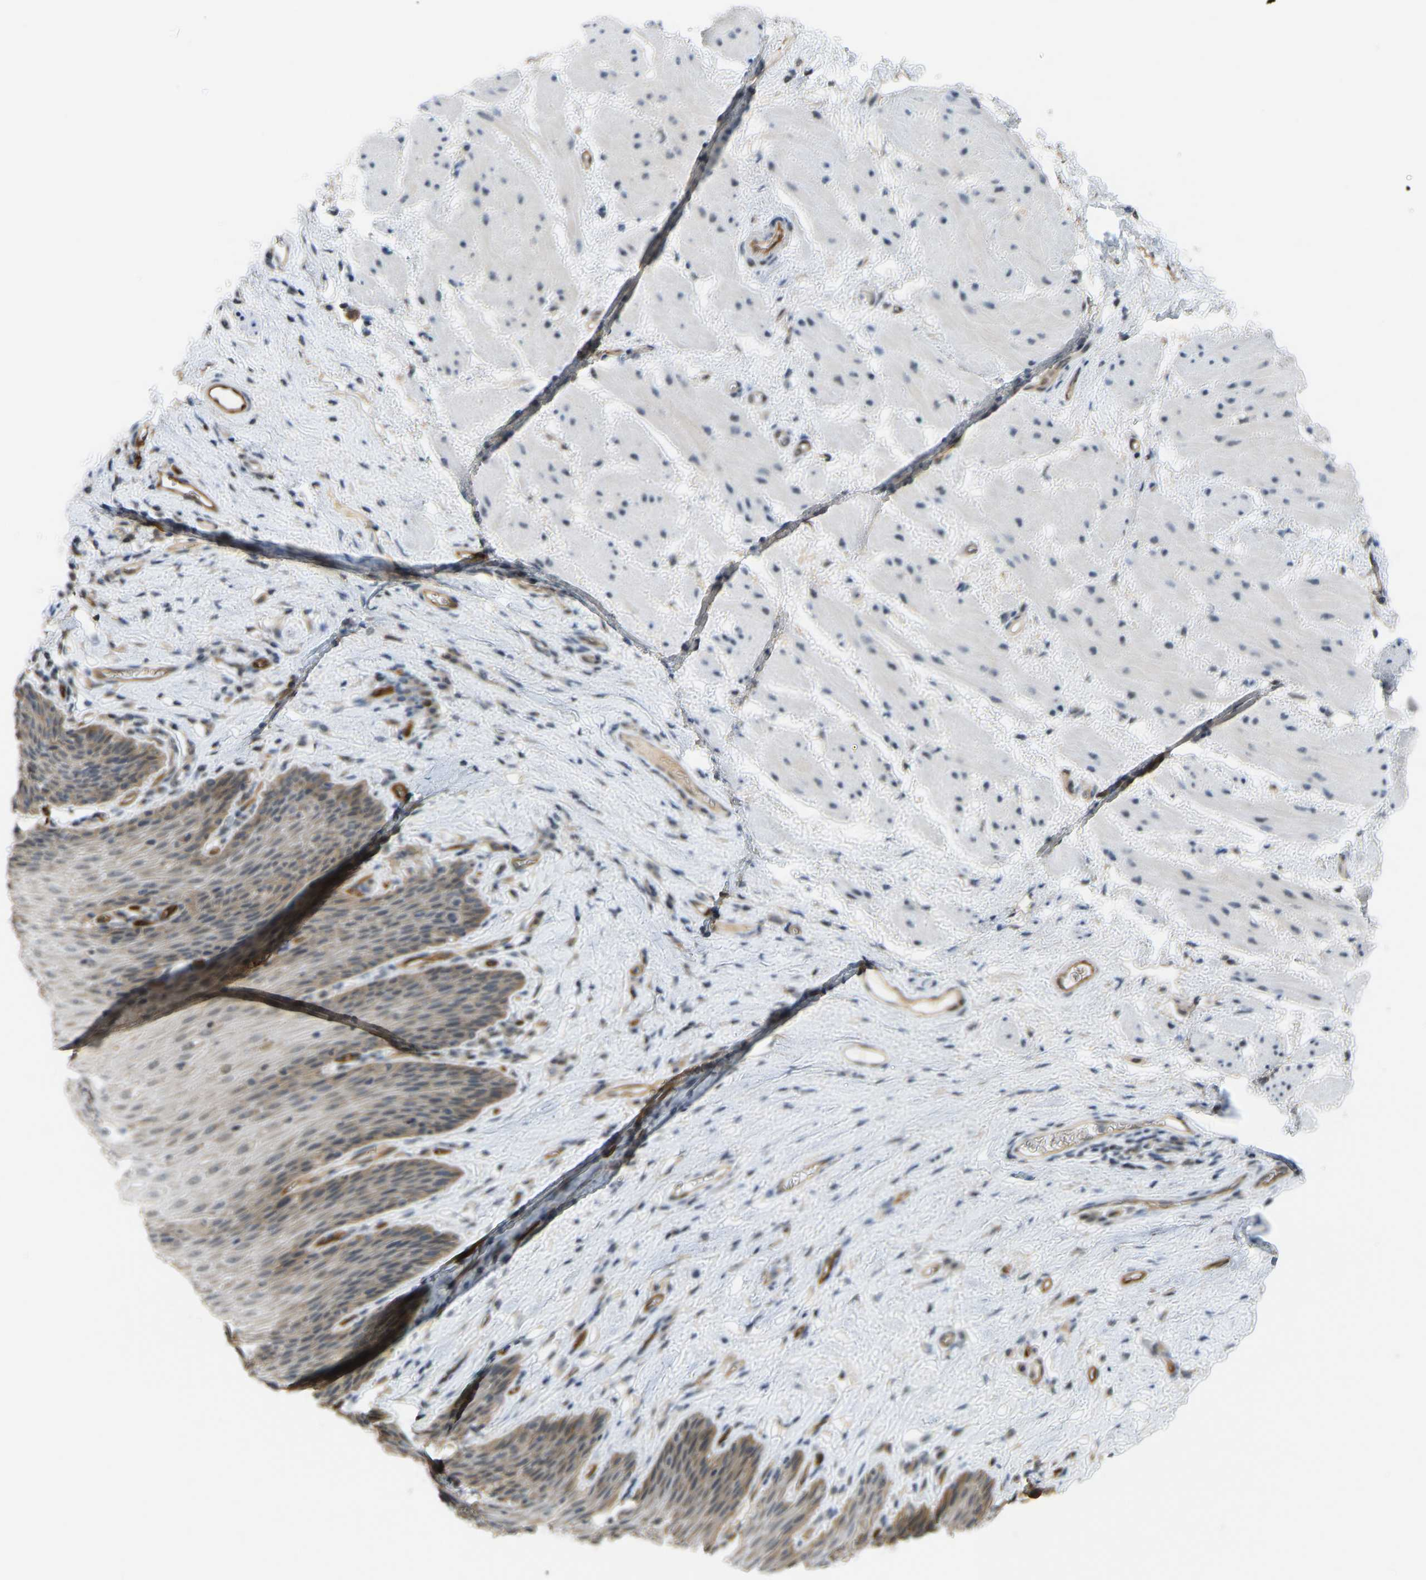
{"staining": {"intensity": "moderate", "quantity": ">75%", "location": "cytoplasmic/membranous"}, "tissue": "esophagus", "cell_type": "Squamous epithelial cells", "image_type": "normal", "snomed": [{"axis": "morphology", "description": "Normal tissue, NOS"}, {"axis": "topography", "description": "Esophagus"}], "caption": "This photomicrograph exhibits IHC staining of benign esophagus, with medium moderate cytoplasmic/membranous positivity in about >75% of squamous epithelial cells.", "gene": "CCT8", "patient": {"sex": "female", "age": 61}}